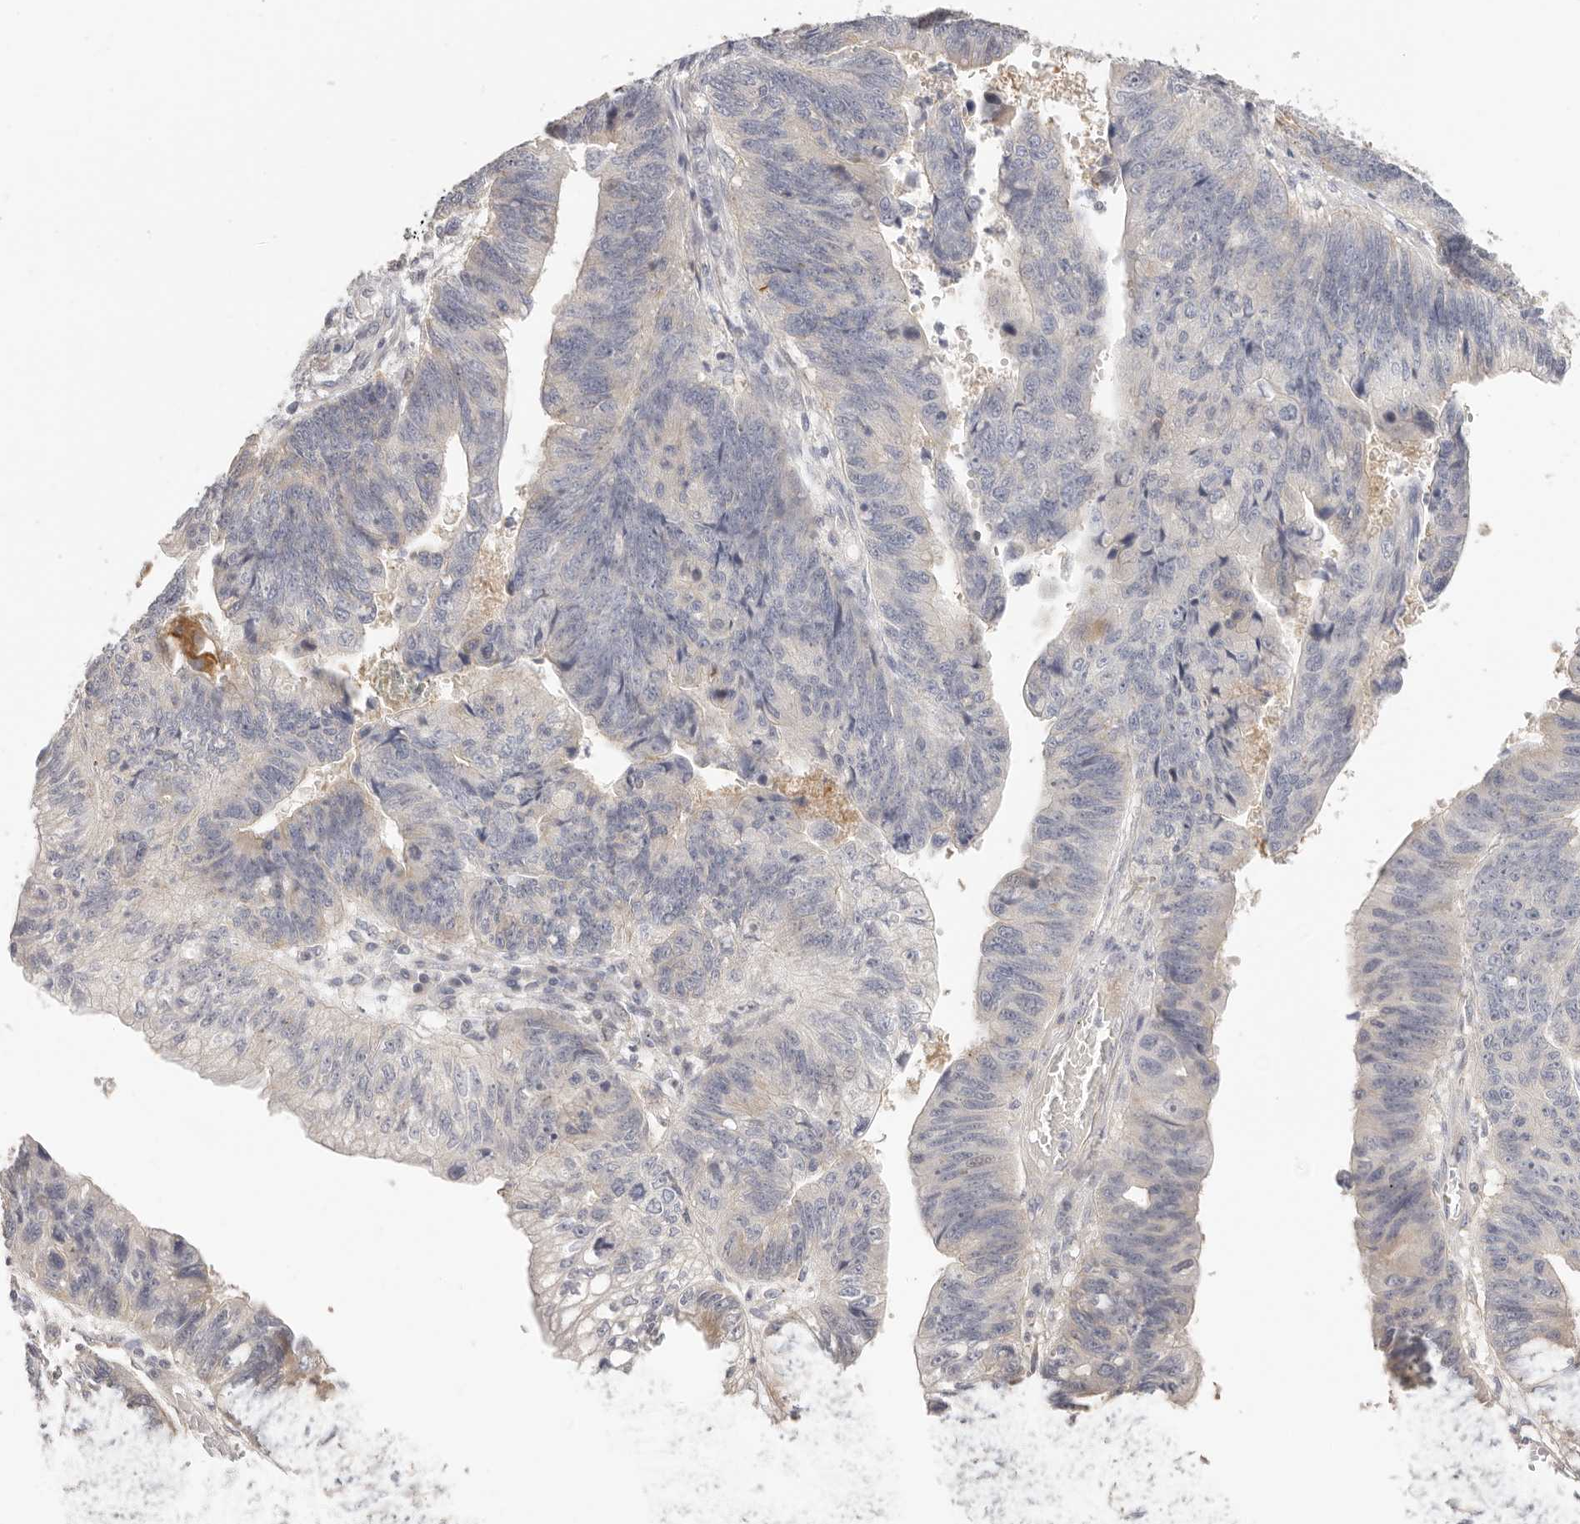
{"staining": {"intensity": "negative", "quantity": "none", "location": "none"}, "tissue": "stomach cancer", "cell_type": "Tumor cells", "image_type": "cancer", "snomed": [{"axis": "morphology", "description": "Adenocarcinoma, NOS"}, {"axis": "topography", "description": "Stomach"}], "caption": "There is no significant positivity in tumor cells of stomach cancer.", "gene": "DTNBP1", "patient": {"sex": "male", "age": 59}}